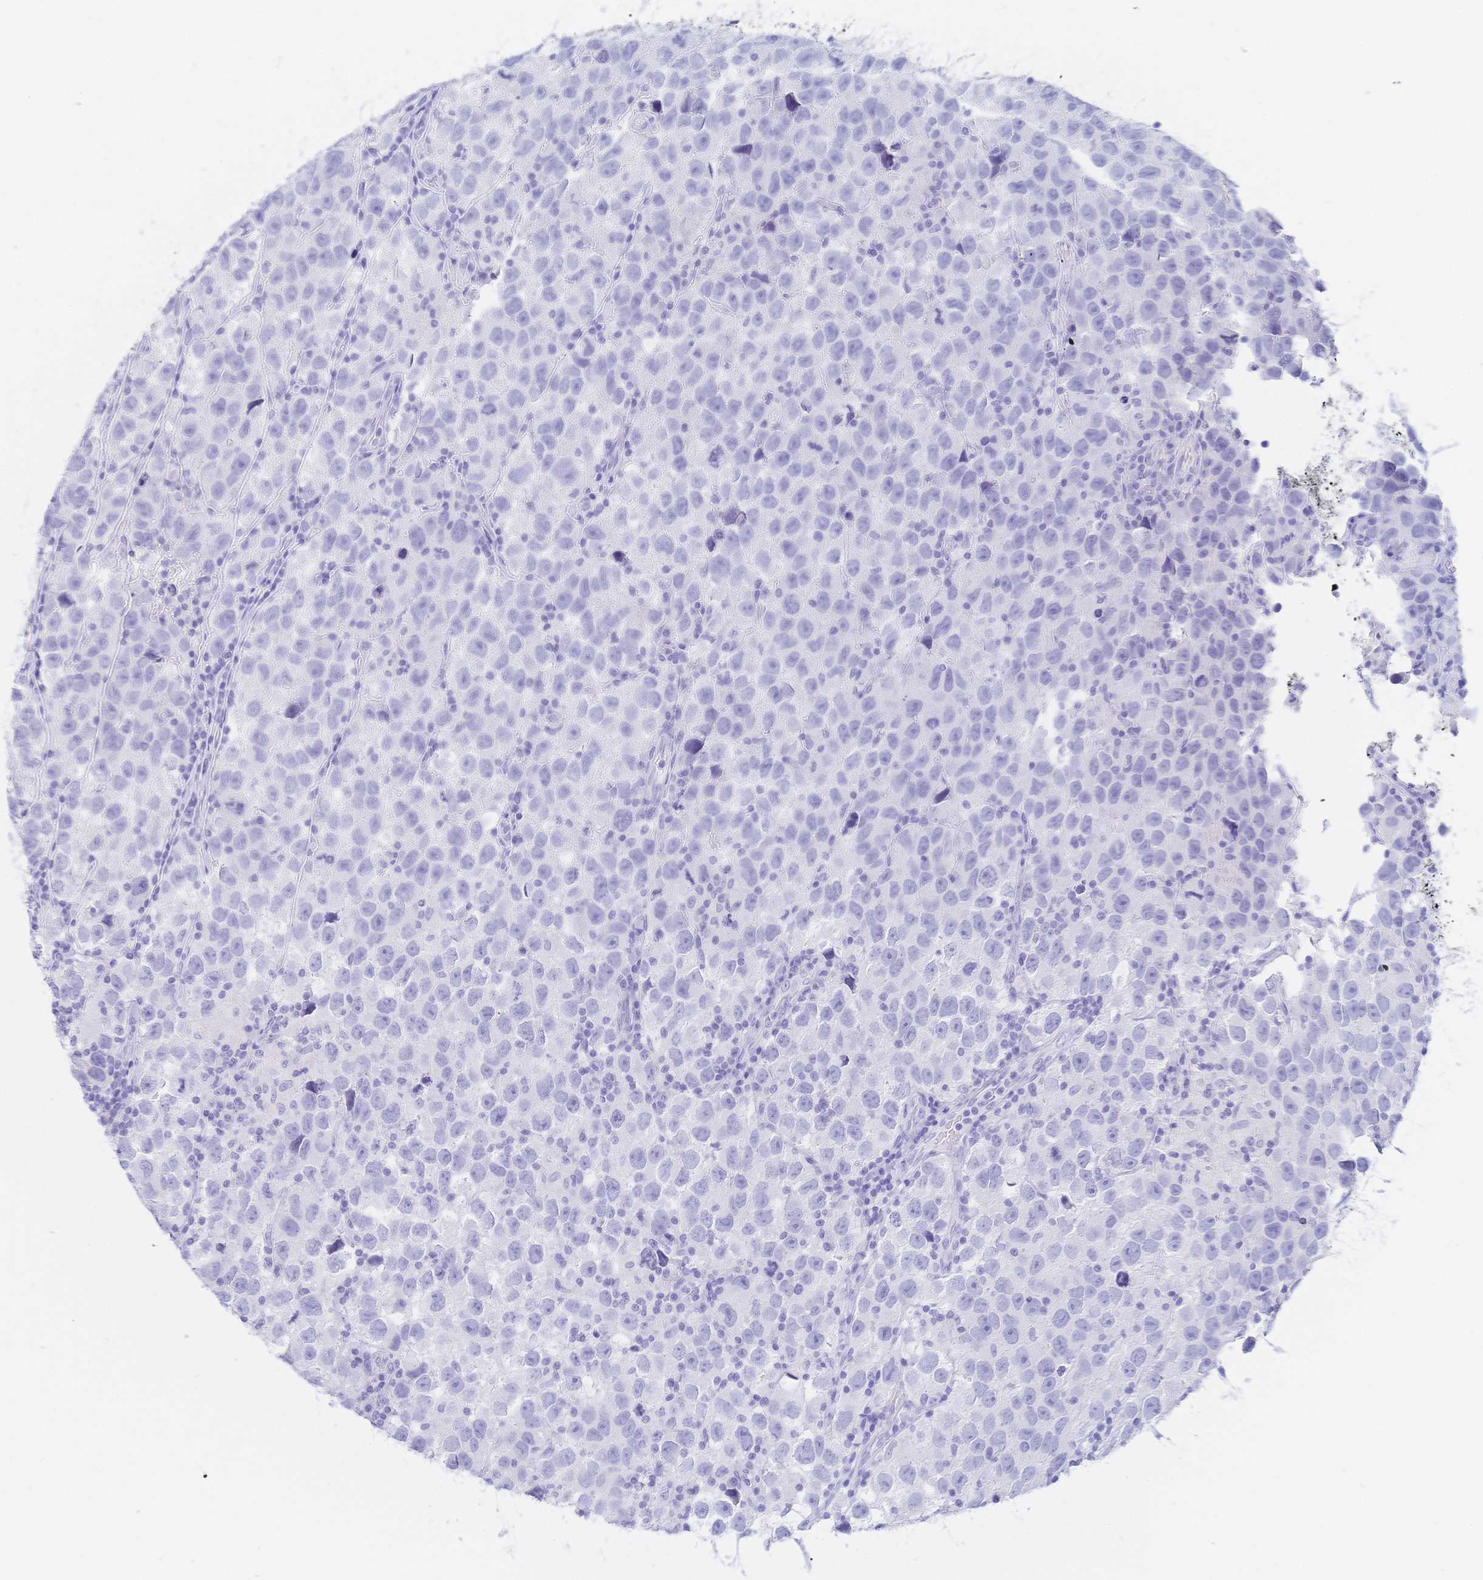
{"staining": {"intensity": "negative", "quantity": "none", "location": "none"}, "tissue": "testis cancer", "cell_type": "Tumor cells", "image_type": "cancer", "snomed": [{"axis": "morphology", "description": "Seminoma, NOS"}, {"axis": "topography", "description": "Testis"}], "caption": "Immunohistochemistry photomicrograph of testis cancer (seminoma) stained for a protein (brown), which demonstrates no positivity in tumor cells.", "gene": "MEP1B", "patient": {"sex": "male", "age": 26}}